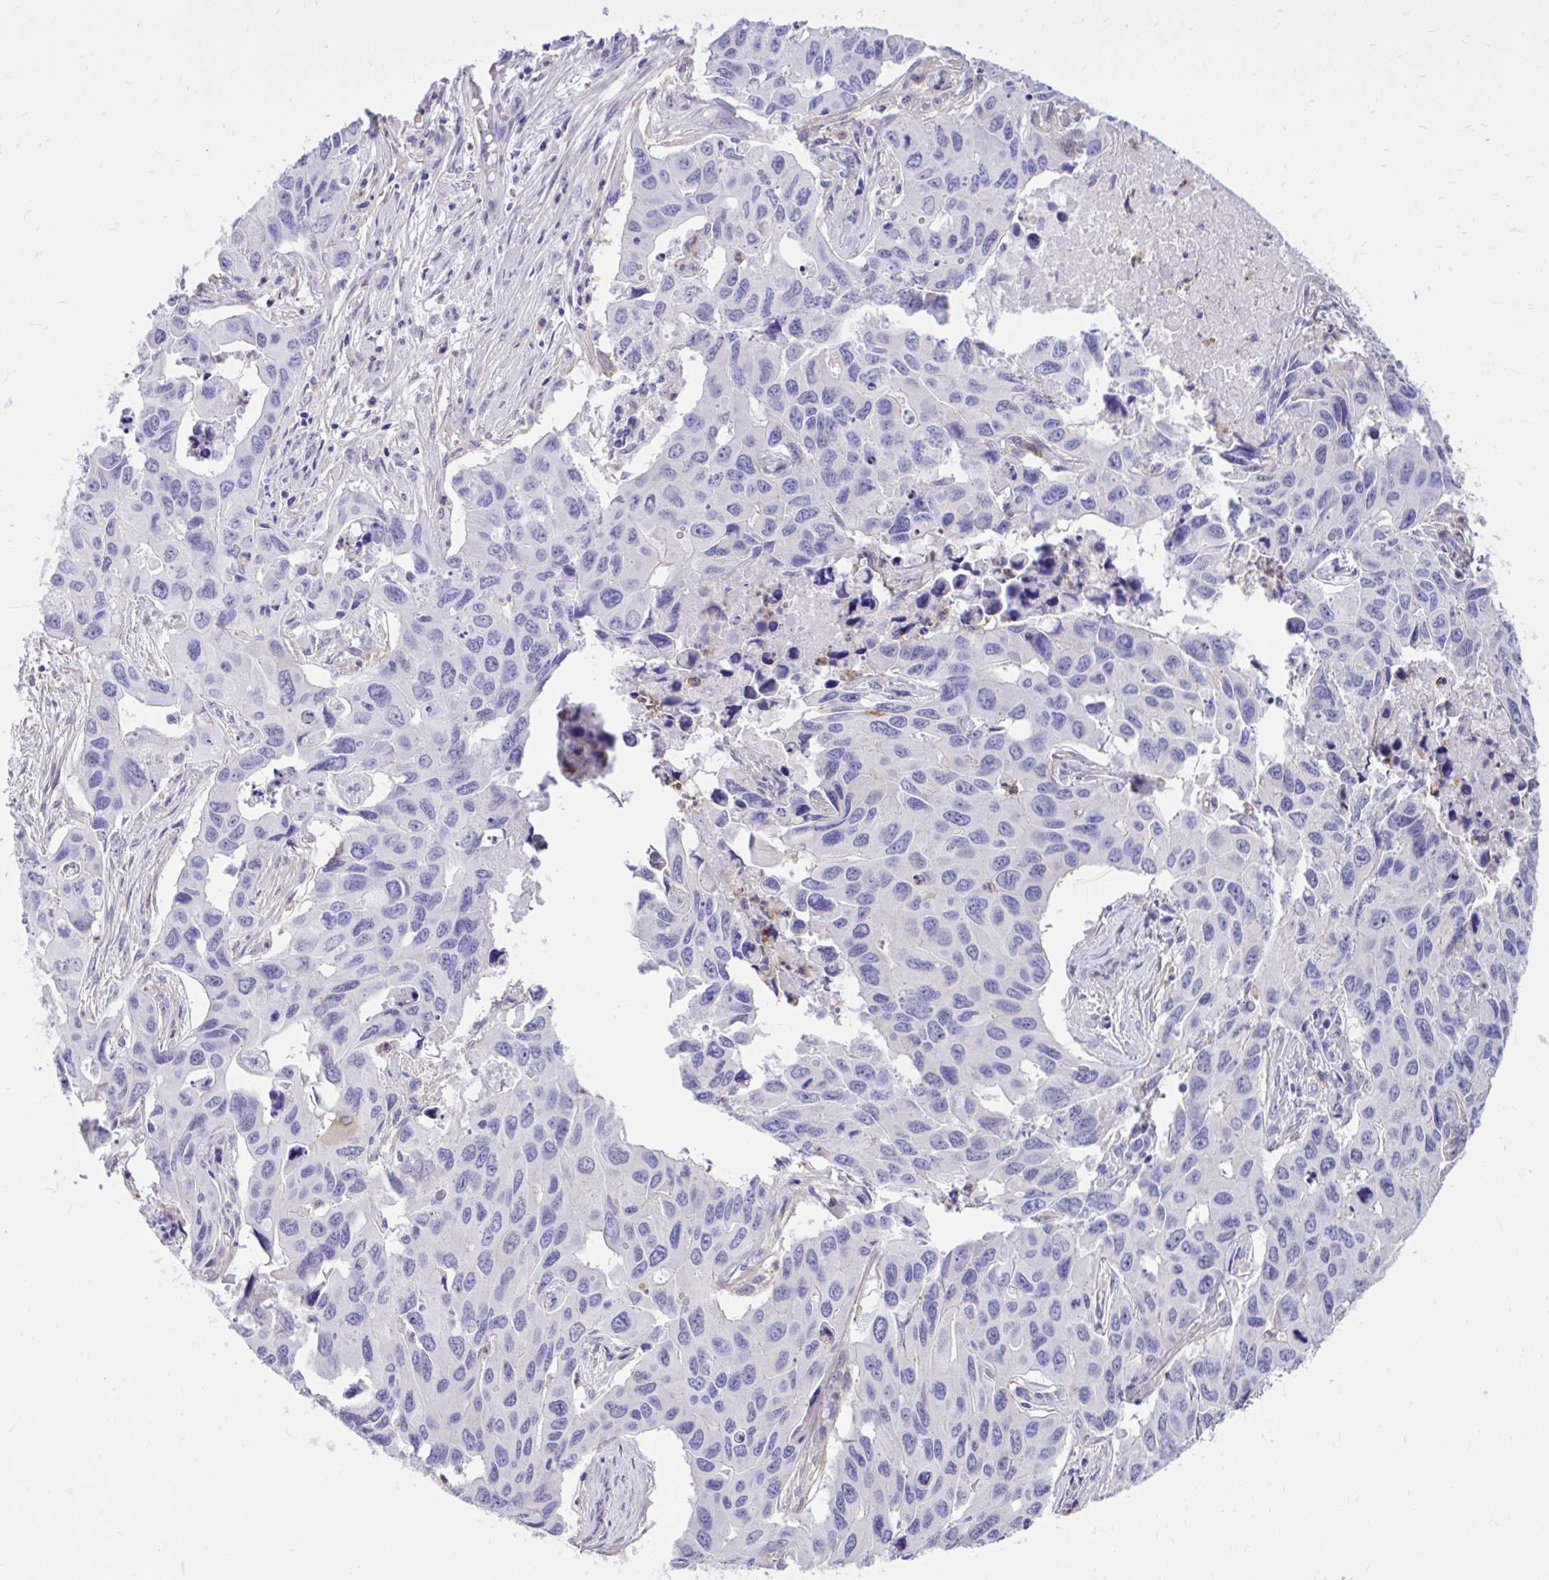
{"staining": {"intensity": "negative", "quantity": "none", "location": "none"}, "tissue": "lung cancer", "cell_type": "Tumor cells", "image_type": "cancer", "snomed": [{"axis": "morphology", "description": "Adenocarcinoma, NOS"}, {"axis": "topography", "description": "Lung"}], "caption": "The IHC image has no significant expression in tumor cells of lung cancer (adenocarcinoma) tissue. The staining was performed using DAB (3,3'-diaminobenzidine) to visualize the protein expression in brown, while the nuclei were stained in blue with hematoxylin (Magnification: 20x).", "gene": "TLR7", "patient": {"sex": "male", "age": 64}}